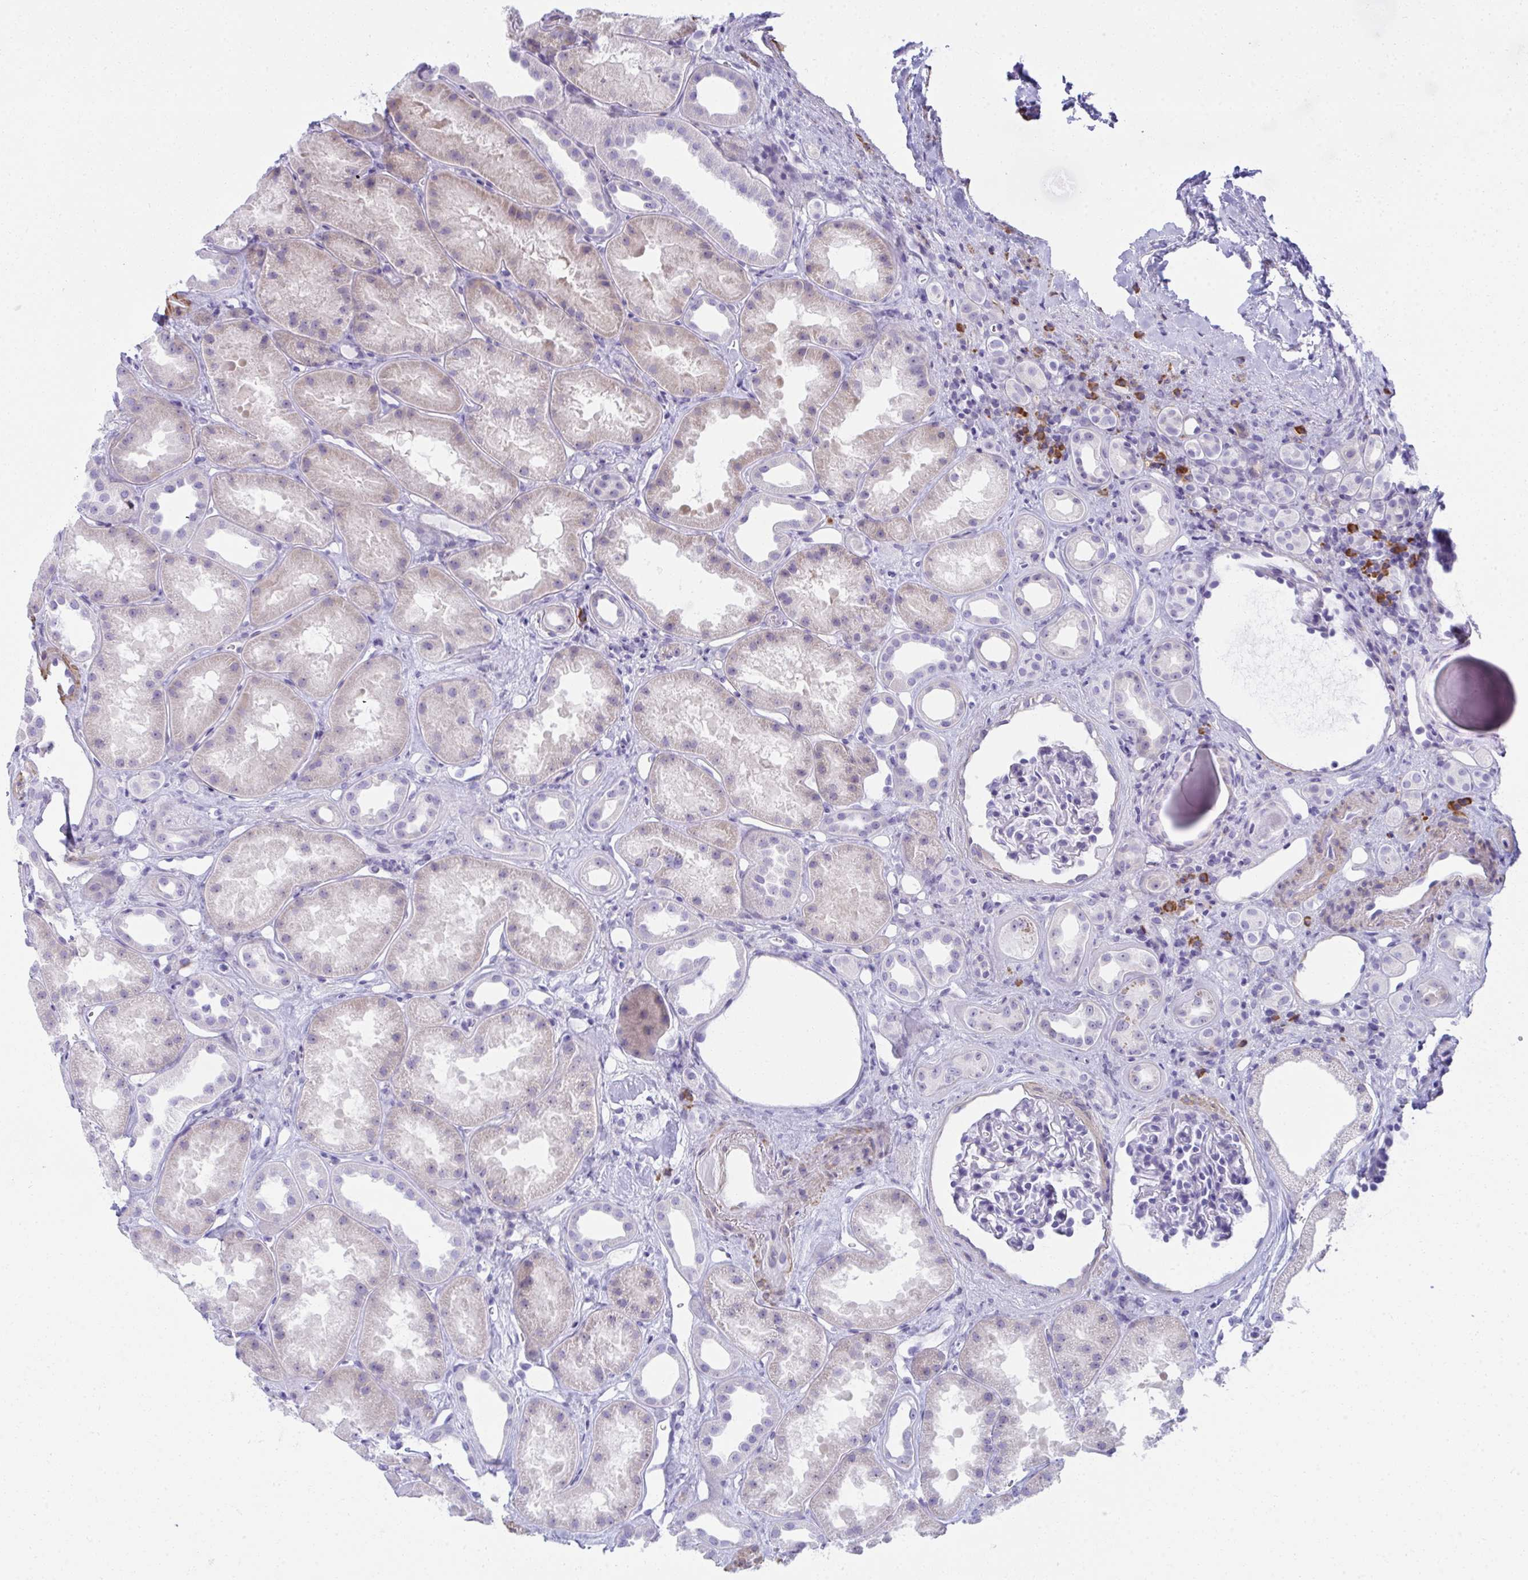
{"staining": {"intensity": "negative", "quantity": "none", "location": "none"}, "tissue": "kidney", "cell_type": "Cells in glomeruli", "image_type": "normal", "snomed": [{"axis": "morphology", "description": "Normal tissue, NOS"}, {"axis": "topography", "description": "Kidney"}], "caption": "A histopathology image of kidney stained for a protein reveals no brown staining in cells in glomeruli. (DAB IHC visualized using brightfield microscopy, high magnification).", "gene": "PUS7L", "patient": {"sex": "male", "age": 61}}